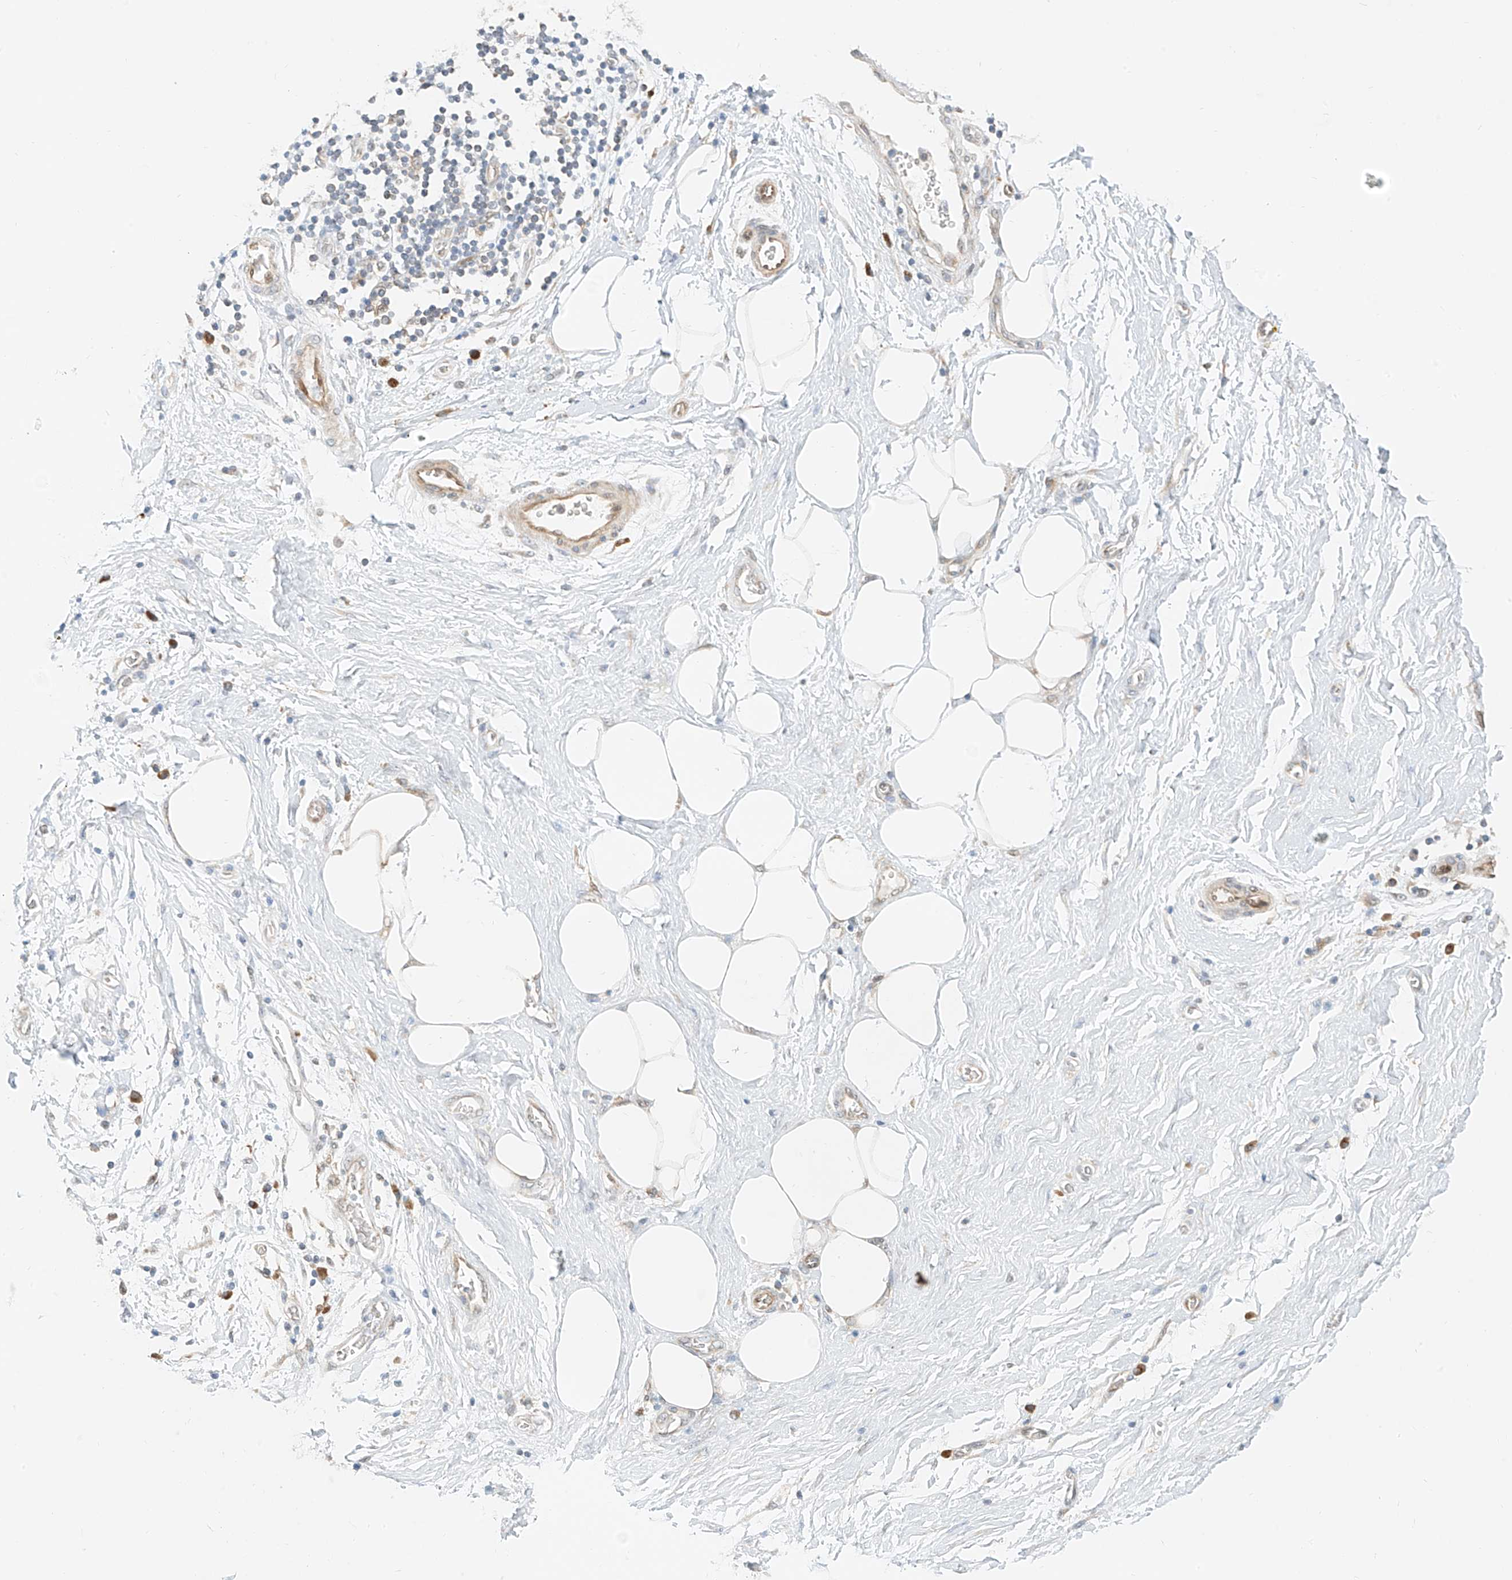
{"staining": {"intensity": "negative", "quantity": "none", "location": "none"}, "tissue": "adipose tissue", "cell_type": "Adipocytes", "image_type": "normal", "snomed": [{"axis": "morphology", "description": "Normal tissue, NOS"}, {"axis": "morphology", "description": "Adenocarcinoma, NOS"}, {"axis": "topography", "description": "Pancreas"}, {"axis": "topography", "description": "Peripheral nerve tissue"}], "caption": "Immunohistochemistry histopathology image of unremarkable adipose tissue: adipose tissue stained with DAB (3,3'-diaminobenzidine) demonstrates no significant protein expression in adipocytes. (DAB (3,3'-diaminobenzidine) immunohistochemistry with hematoxylin counter stain).", "gene": "PPA2", "patient": {"sex": "male", "age": 59}}